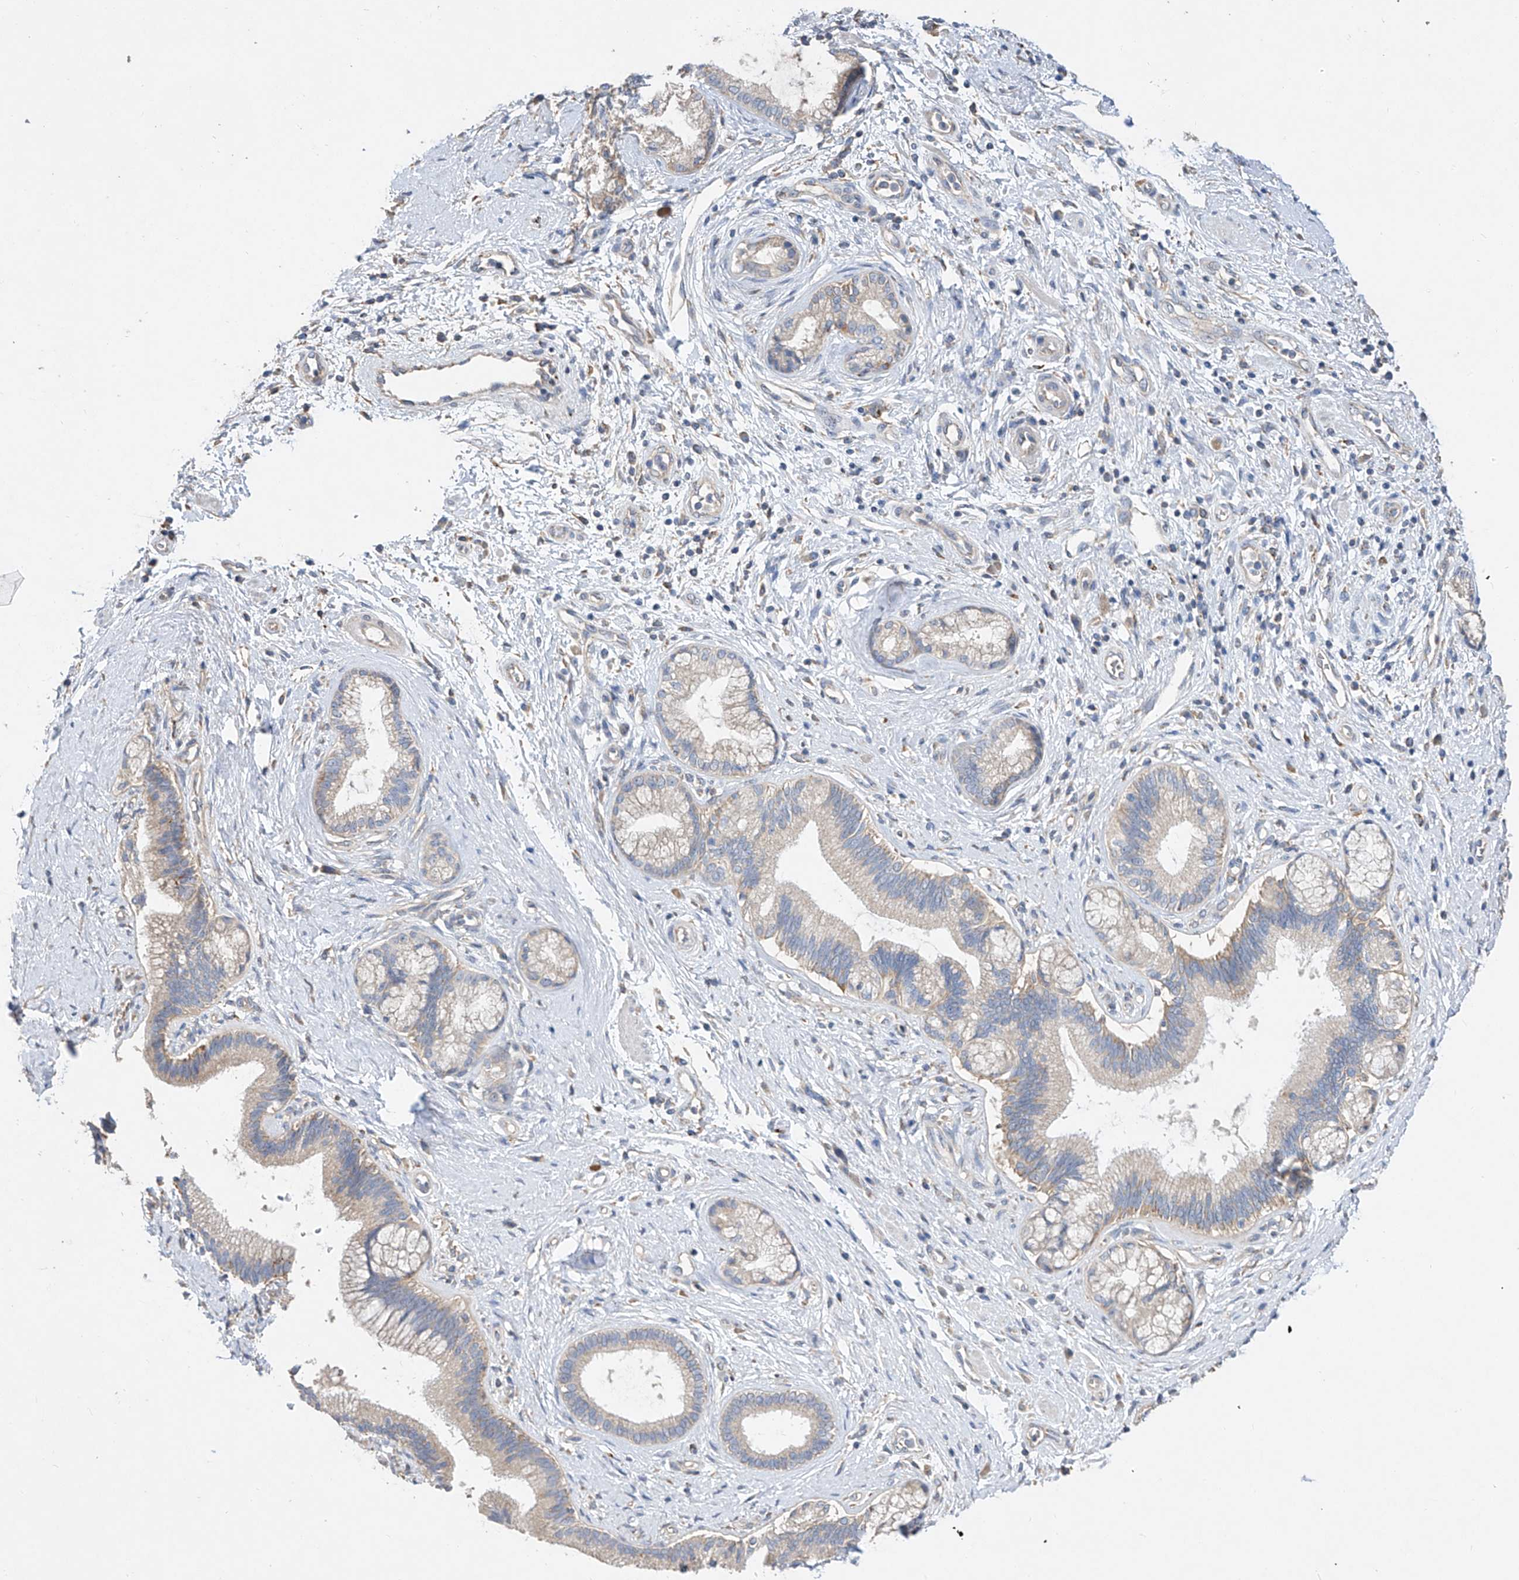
{"staining": {"intensity": "negative", "quantity": "none", "location": "none"}, "tissue": "pancreatic cancer", "cell_type": "Tumor cells", "image_type": "cancer", "snomed": [{"axis": "morphology", "description": "Adenocarcinoma, NOS"}, {"axis": "topography", "description": "Pancreas"}], "caption": "This is an immunohistochemistry micrograph of pancreatic adenocarcinoma. There is no expression in tumor cells.", "gene": "AMD1", "patient": {"sex": "female", "age": 73}}